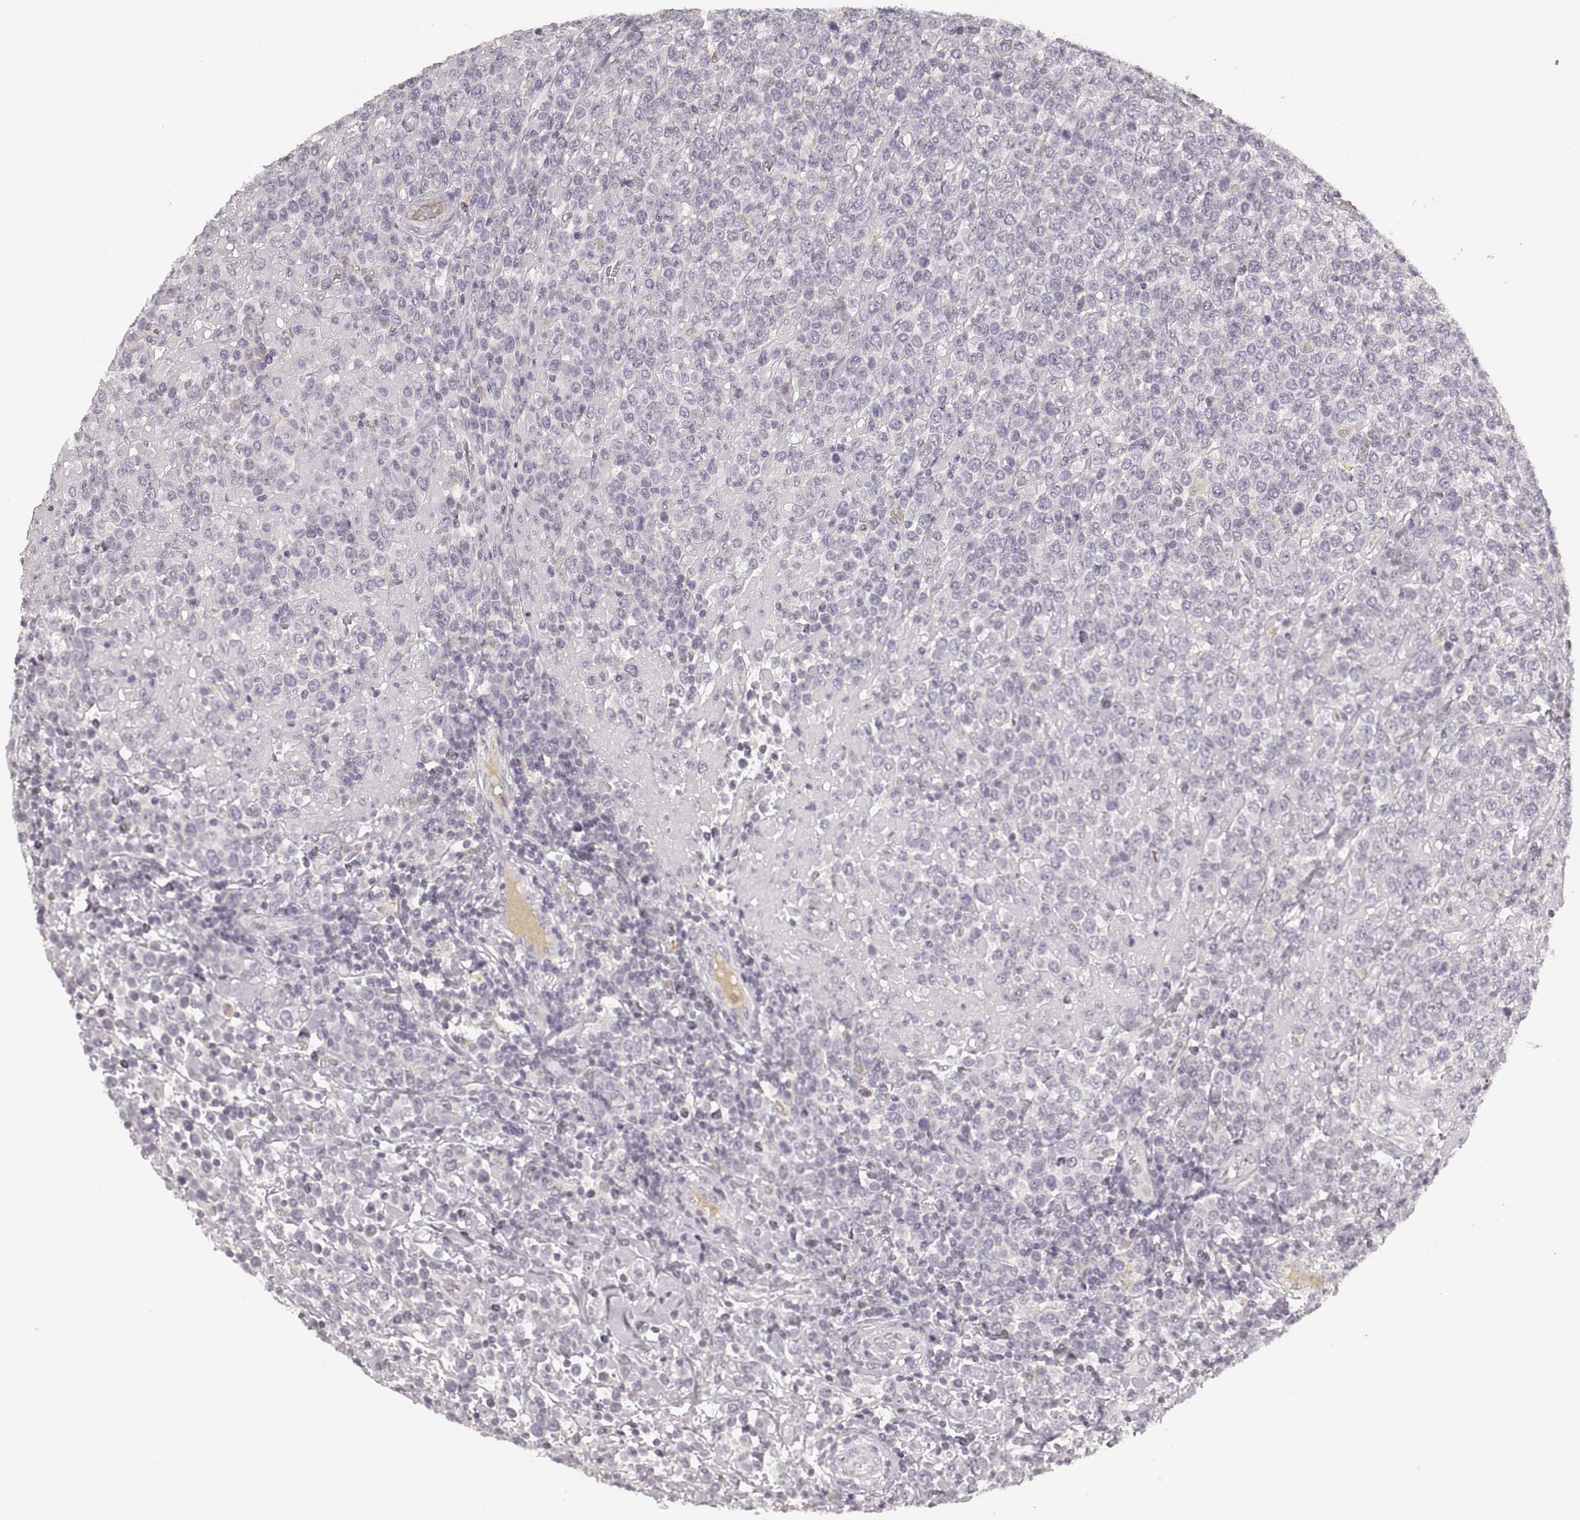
{"staining": {"intensity": "negative", "quantity": "none", "location": "none"}, "tissue": "lymphoma", "cell_type": "Tumor cells", "image_type": "cancer", "snomed": [{"axis": "morphology", "description": "Malignant lymphoma, non-Hodgkin's type, High grade"}, {"axis": "topography", "description": "Soft tissue"}], "caption": "Immunohistochemistry of lymphoma displays no staining in tumor cells. Brightfield microscopy of immunohistochemistry (IHC) stained with DAB (brown) and hematoxylin (blue), captured at high magnification.", "gene": "RUNDC3A", "patient": {"sex": "female", "age": 56}}